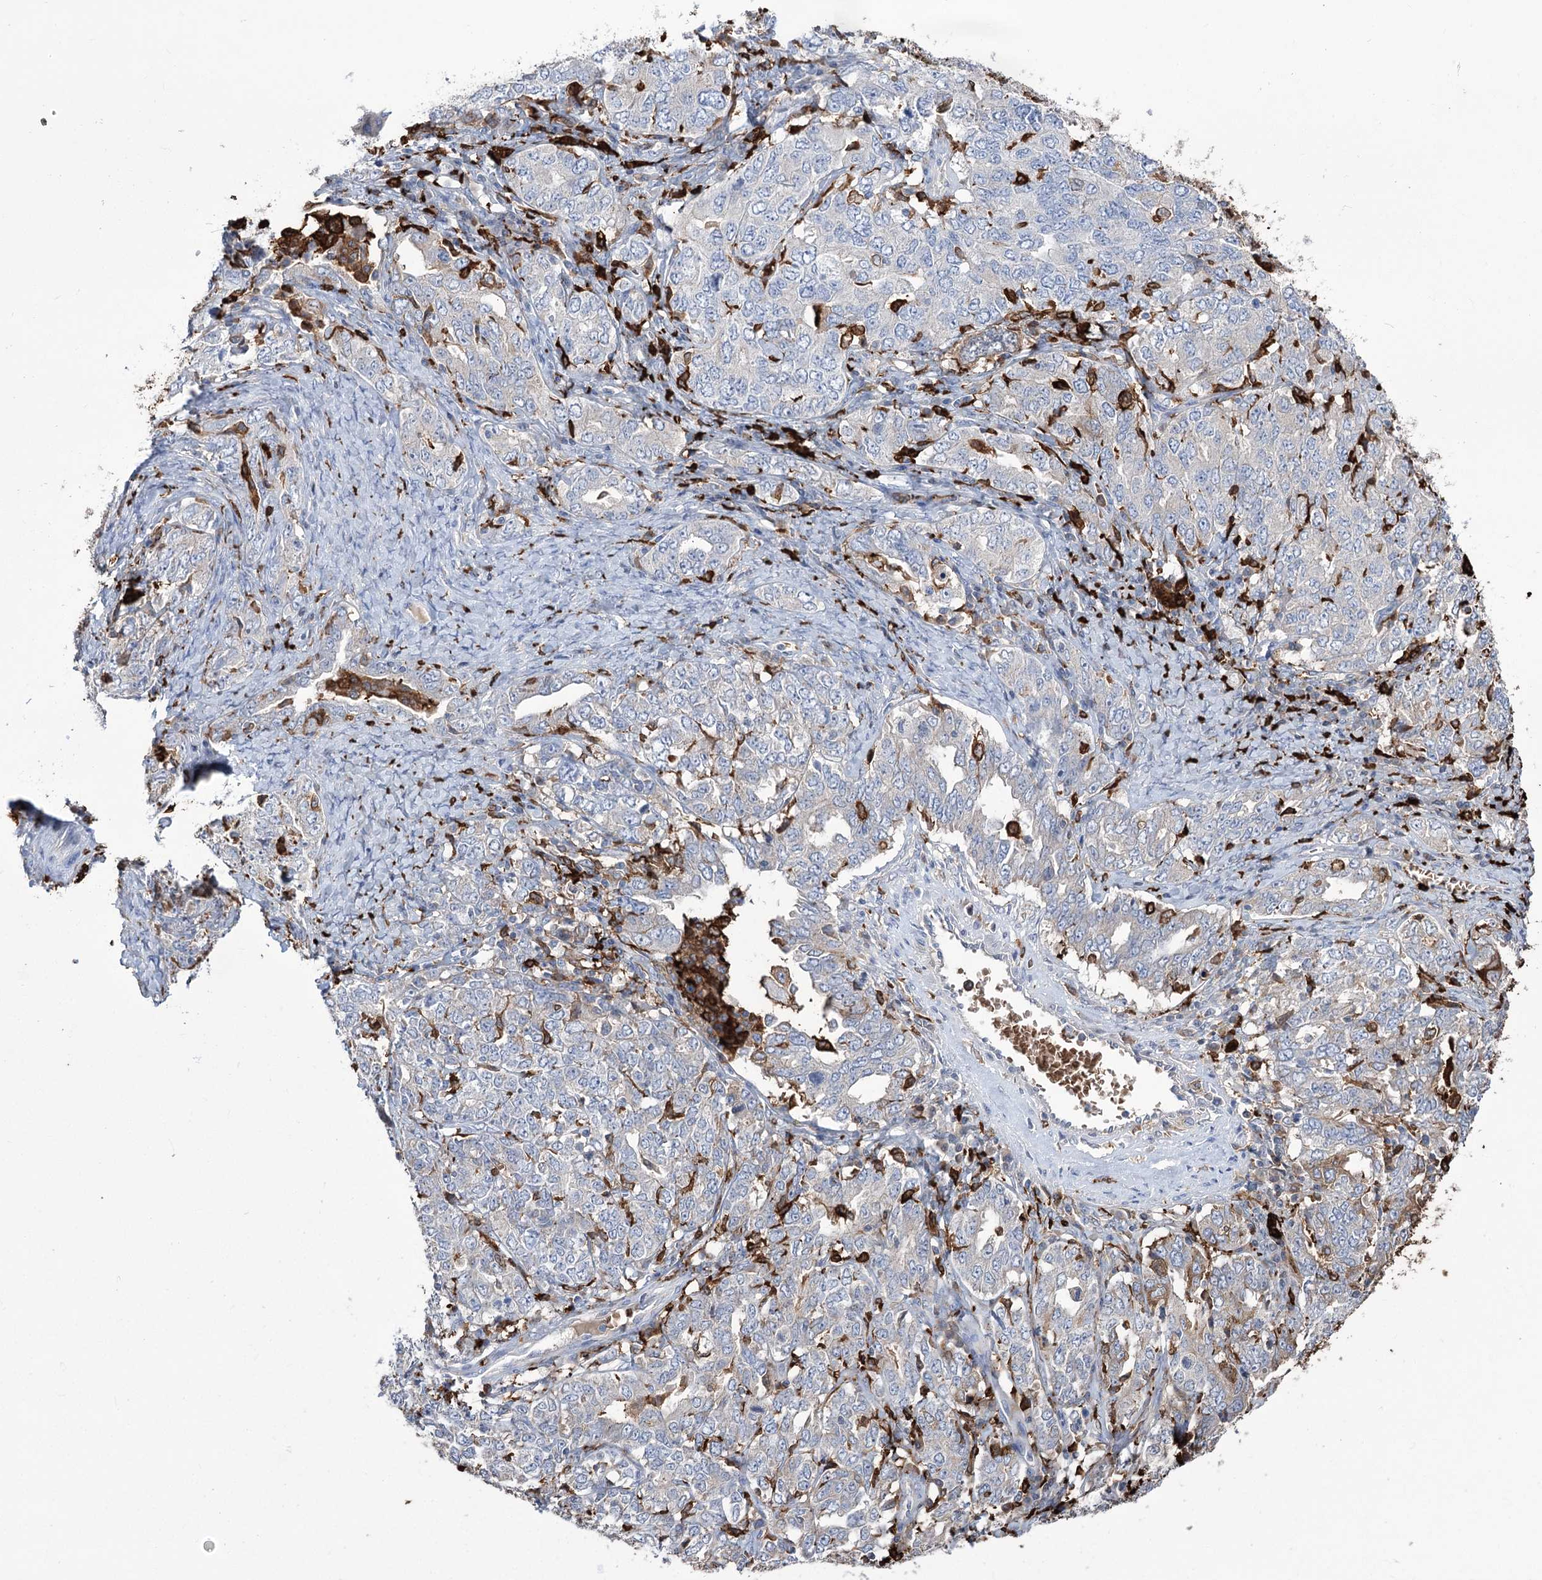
{"staining": {"intensity": "negative", "quantity": "none", "location": "none"}, "tissue": "ovarian cancer", "cell_type": "Tumor cells", "image_type": "cancer", "snomed": [{"axis": "morphology", "description": "Carcinoma, endometroid"}, {"axis": "topography", "description": "Ovary"}], "caption": "DAB (3,3'-diaminobenzidine) immunohistochemical staining of human ovarian cancer (endometroid carcinoma) demonstrates no significant expression in tumor cells.", "gene": "ZNF622", "patient": {"sex": "female", "age": 62}}